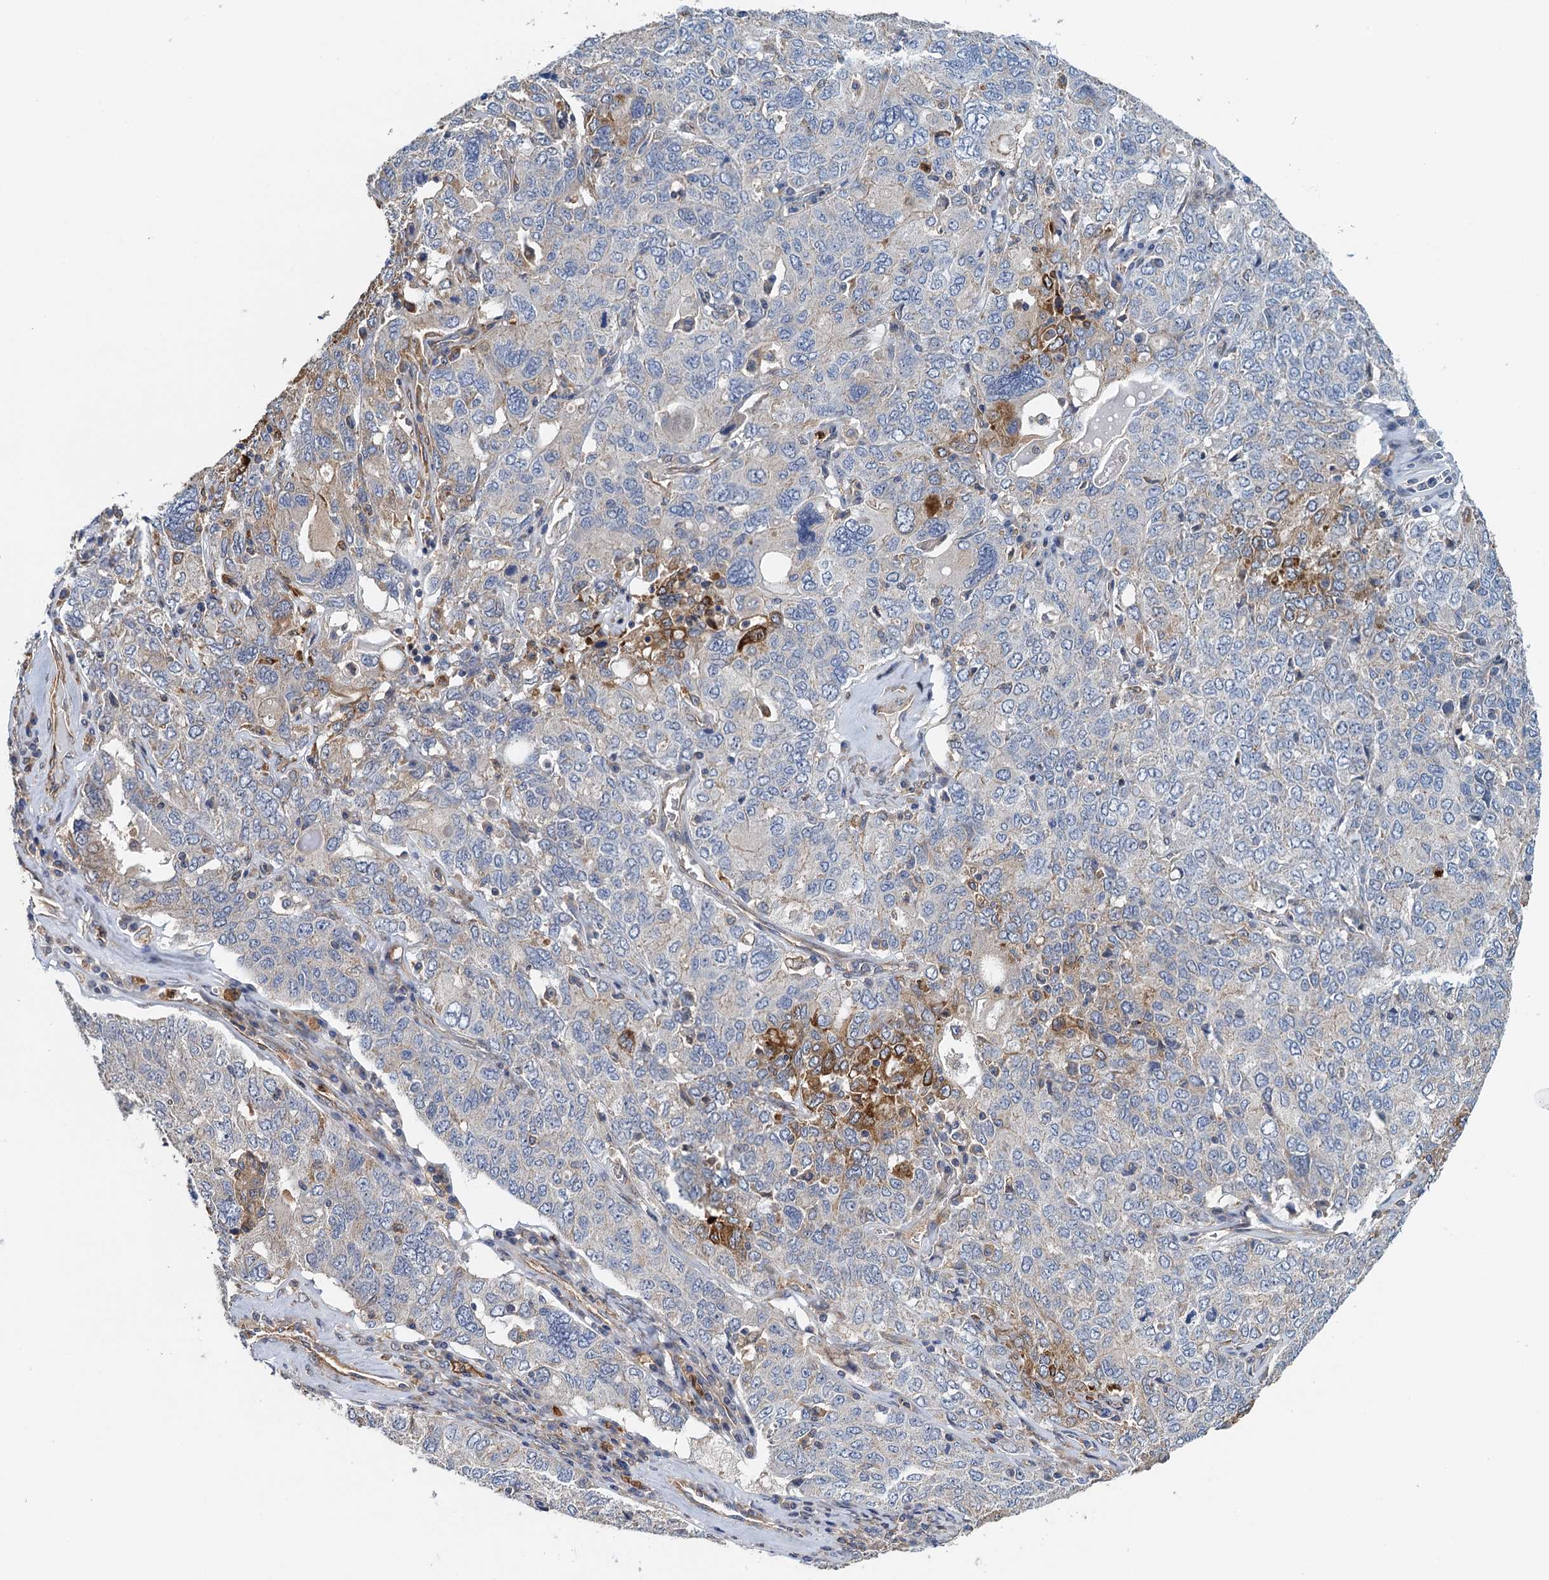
{"staining": {"intensity": "moderate", "quantity": "<25%", "location": "cytoplasmic/membranous"}, "tissue": "ovarian cancer", "cell_type": "Tumor cells", "image_type": "cancer", "snomed": [{"axis": "morphology", "description": "Carcinoma, endometroid"}, {"axis": "topography", "description": "Ovary"}], "caption": "Endometroid carcinoma (ovarian) stained for a protein (brown) demonstrates moderate cytoplasmic/membranous positive staining in about <25% of tumor cells.", "gene": "RSAD2", "patient": {"sex": "female", "age": 62}}